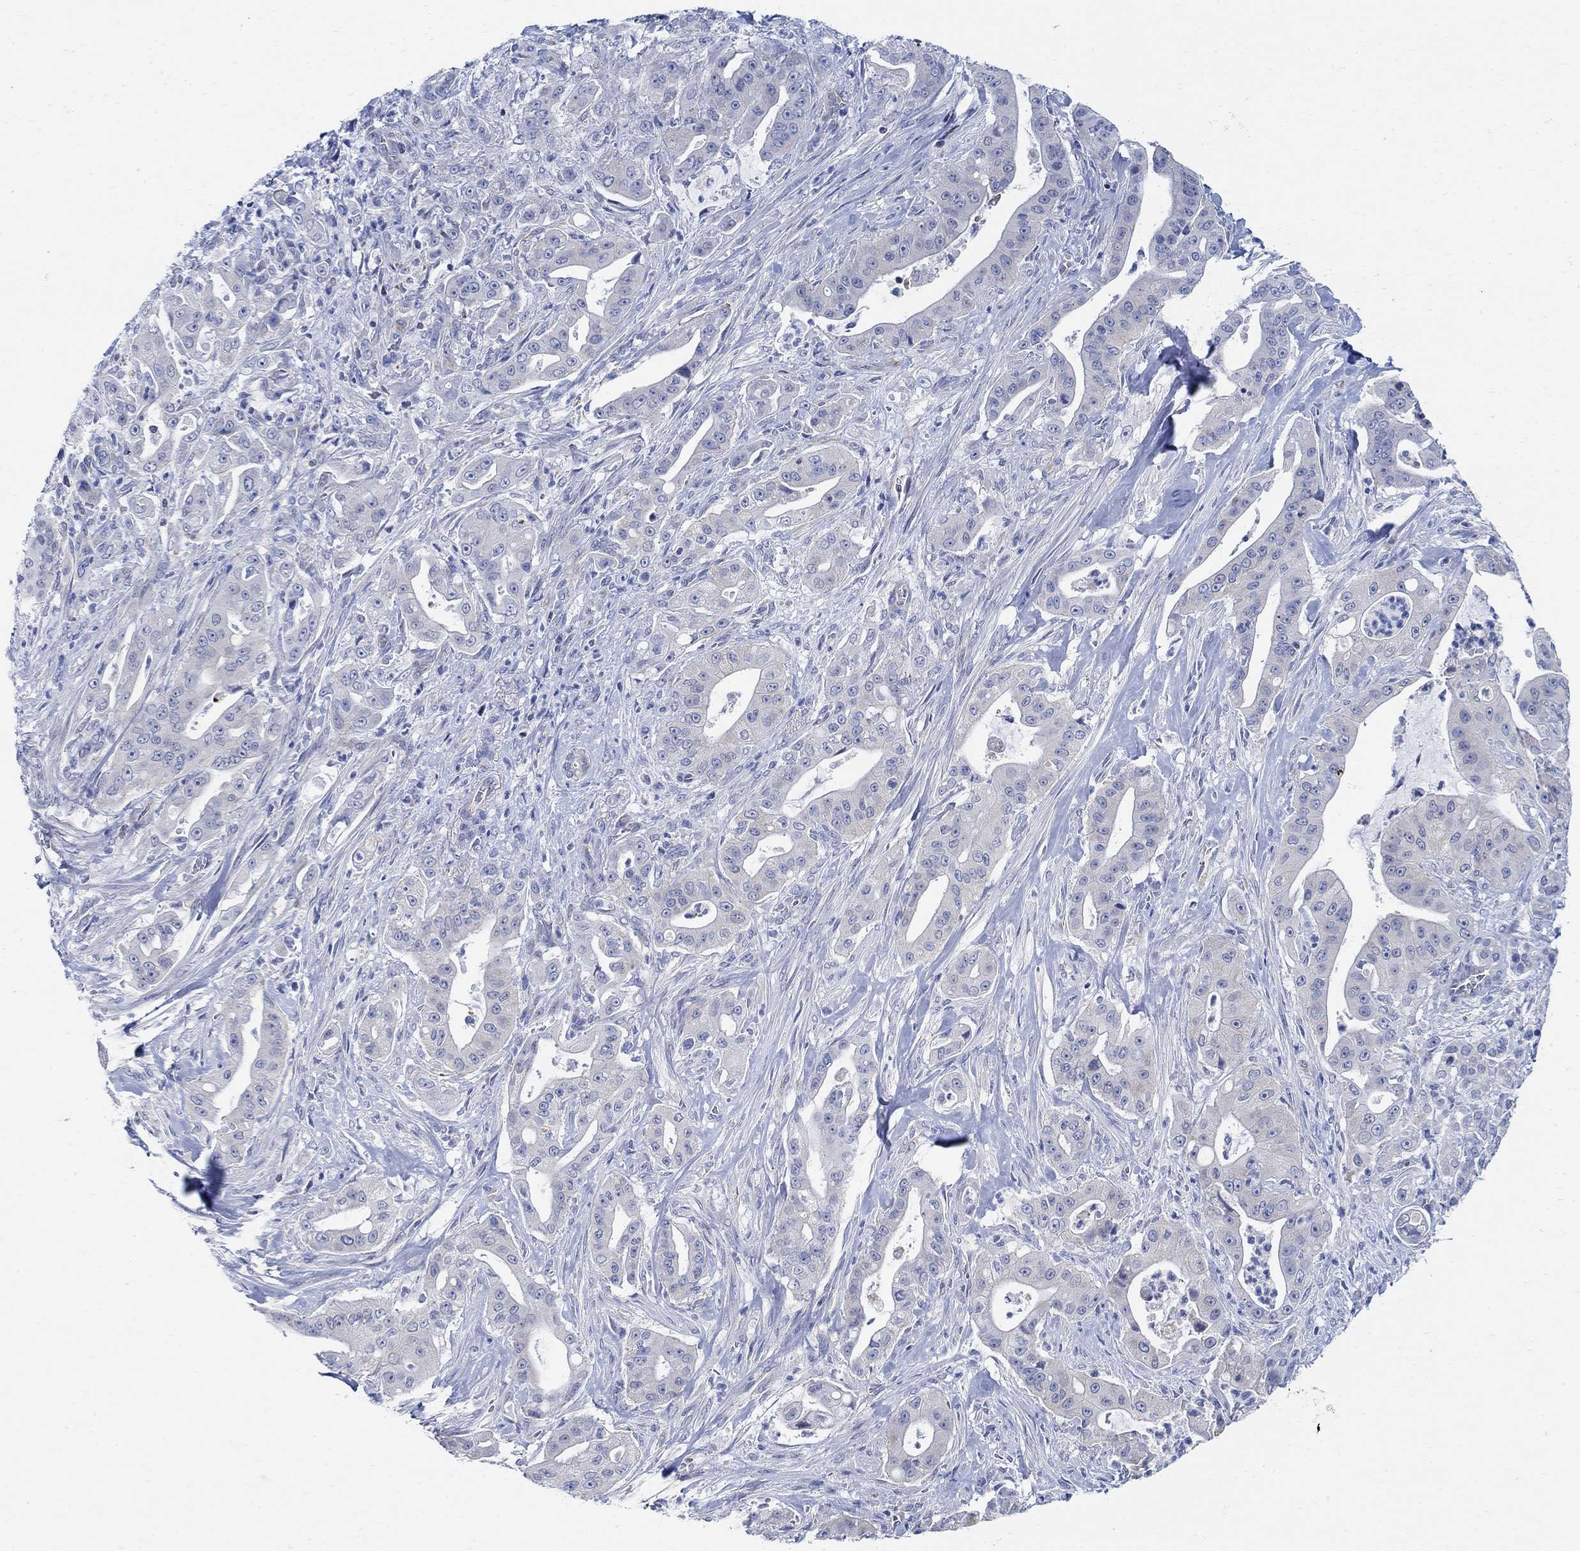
{"staining": {"intensity": "negative", "quantity": "none", "location": "none"}, "tissue": "pancreatic cancer", "cell_type": "Tumor cells", "image_type": "cancer", "snomed": [{"axis": "morphology", "description": "Normal tissue, NOS"}, {"axis": "morphology", "description": "Inflammation, NOS"}, {"axis": "morphology", "description": "Adenocarcinoma, NOS"}, {"axis": "topography", "description": "Pancreas"}], "caption": "Histopathology image shows no significant protein staining in tumor cells of pancreatic adenocarcinoma.", "gene": "PHF21B", "patient": {"sex": "male", "age": 57}}